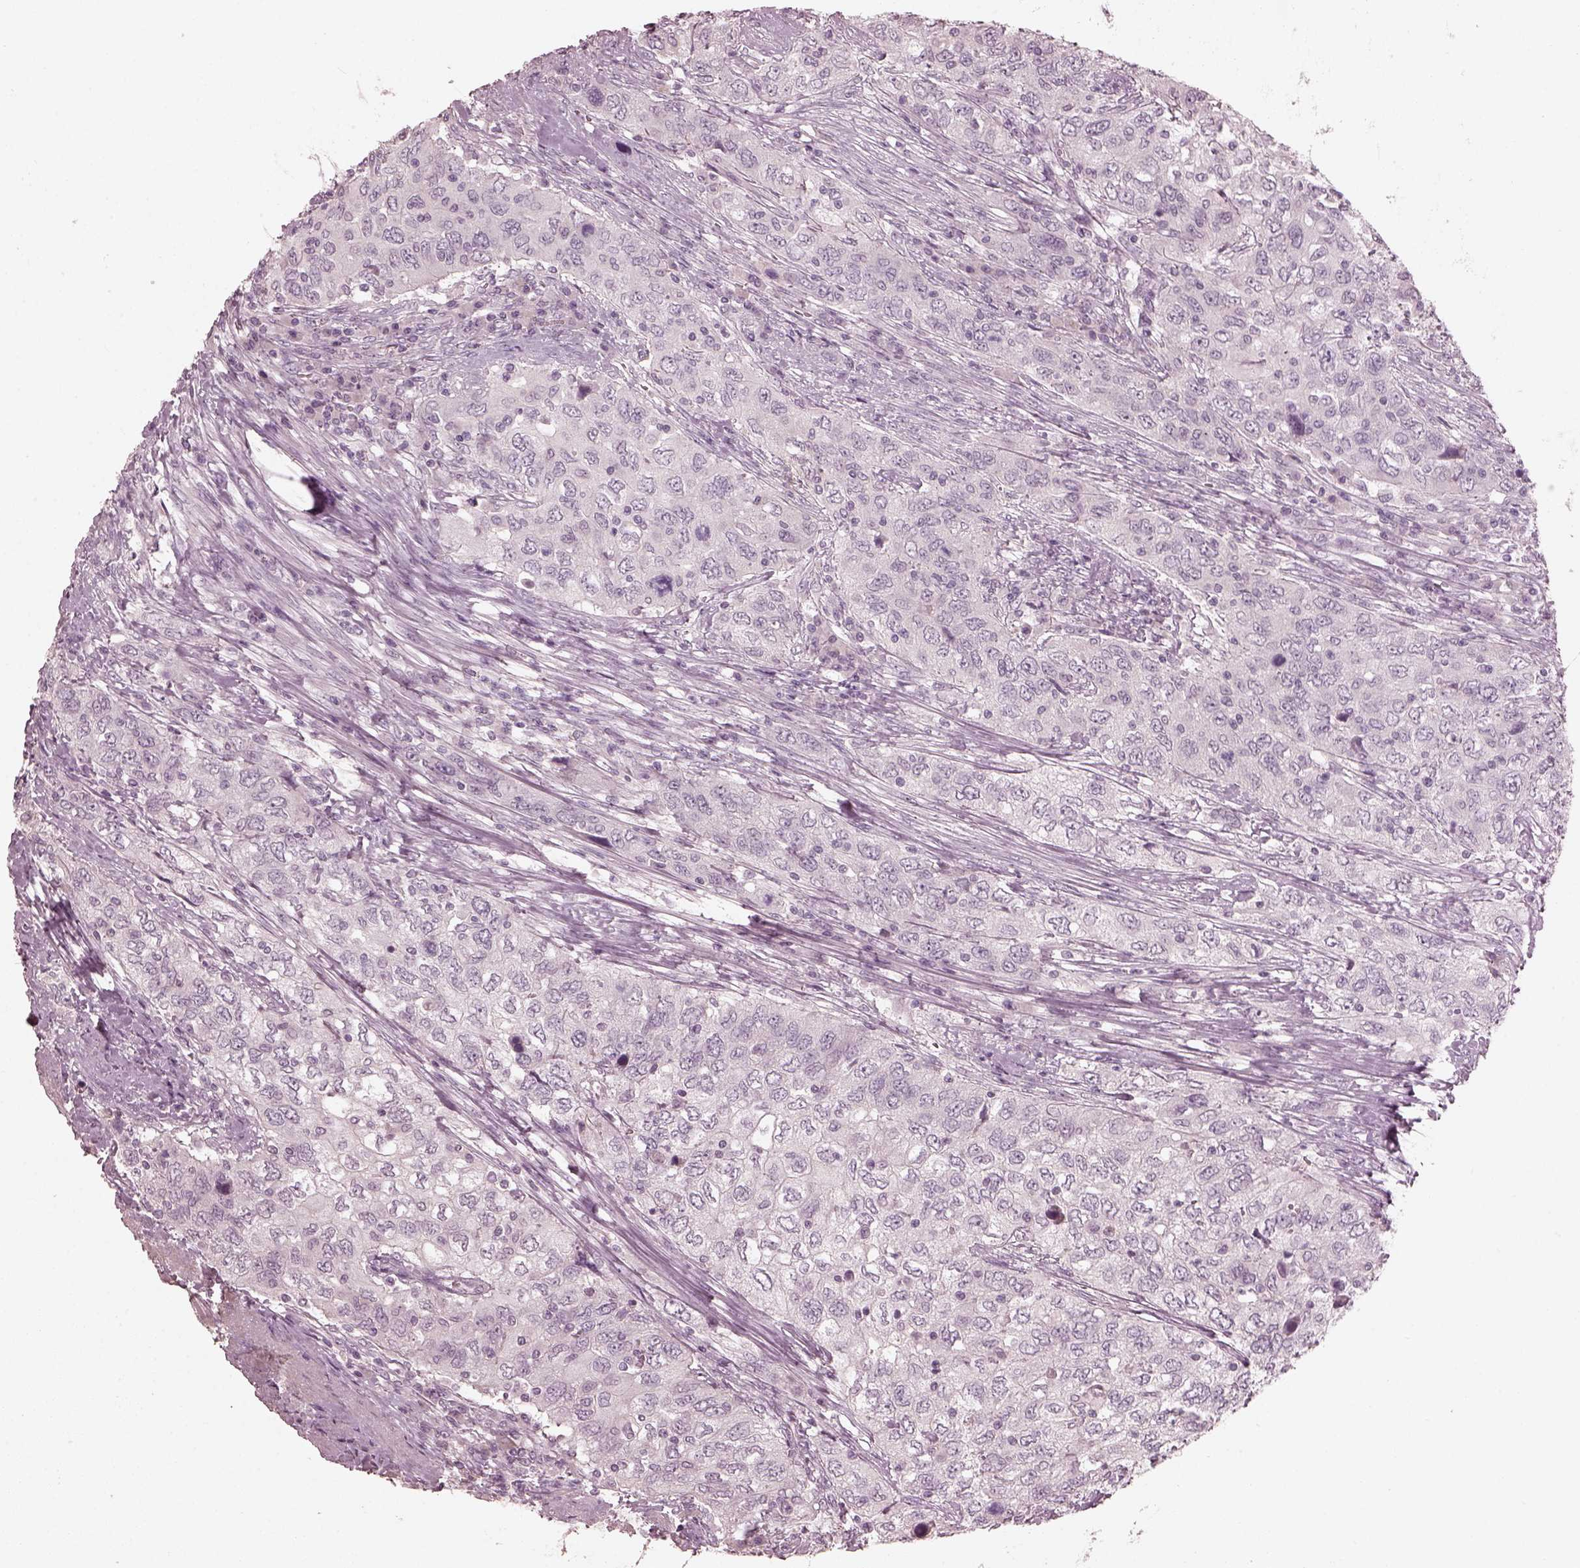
{"staining": {"intensity": "negative", "quantity": "none", "location": "none"}, "tissue": "urothelial cancer", "cell_type": "Tumor cells", "image_type": "cancer", "snomed": [{"axis": "morphology", "description": "Urothelial carcinoma, High grade"}, {"axis": "topography", "description": "Urinary bladder"}], "caption": "IHC of urothelial cancer reveals no staining in tumor cells. (DAB immunohistochemistry visualized using brightfield microscopy, high magnification).", "gene": "OPTC", "patient": {"sex": "male", "age": 76}}